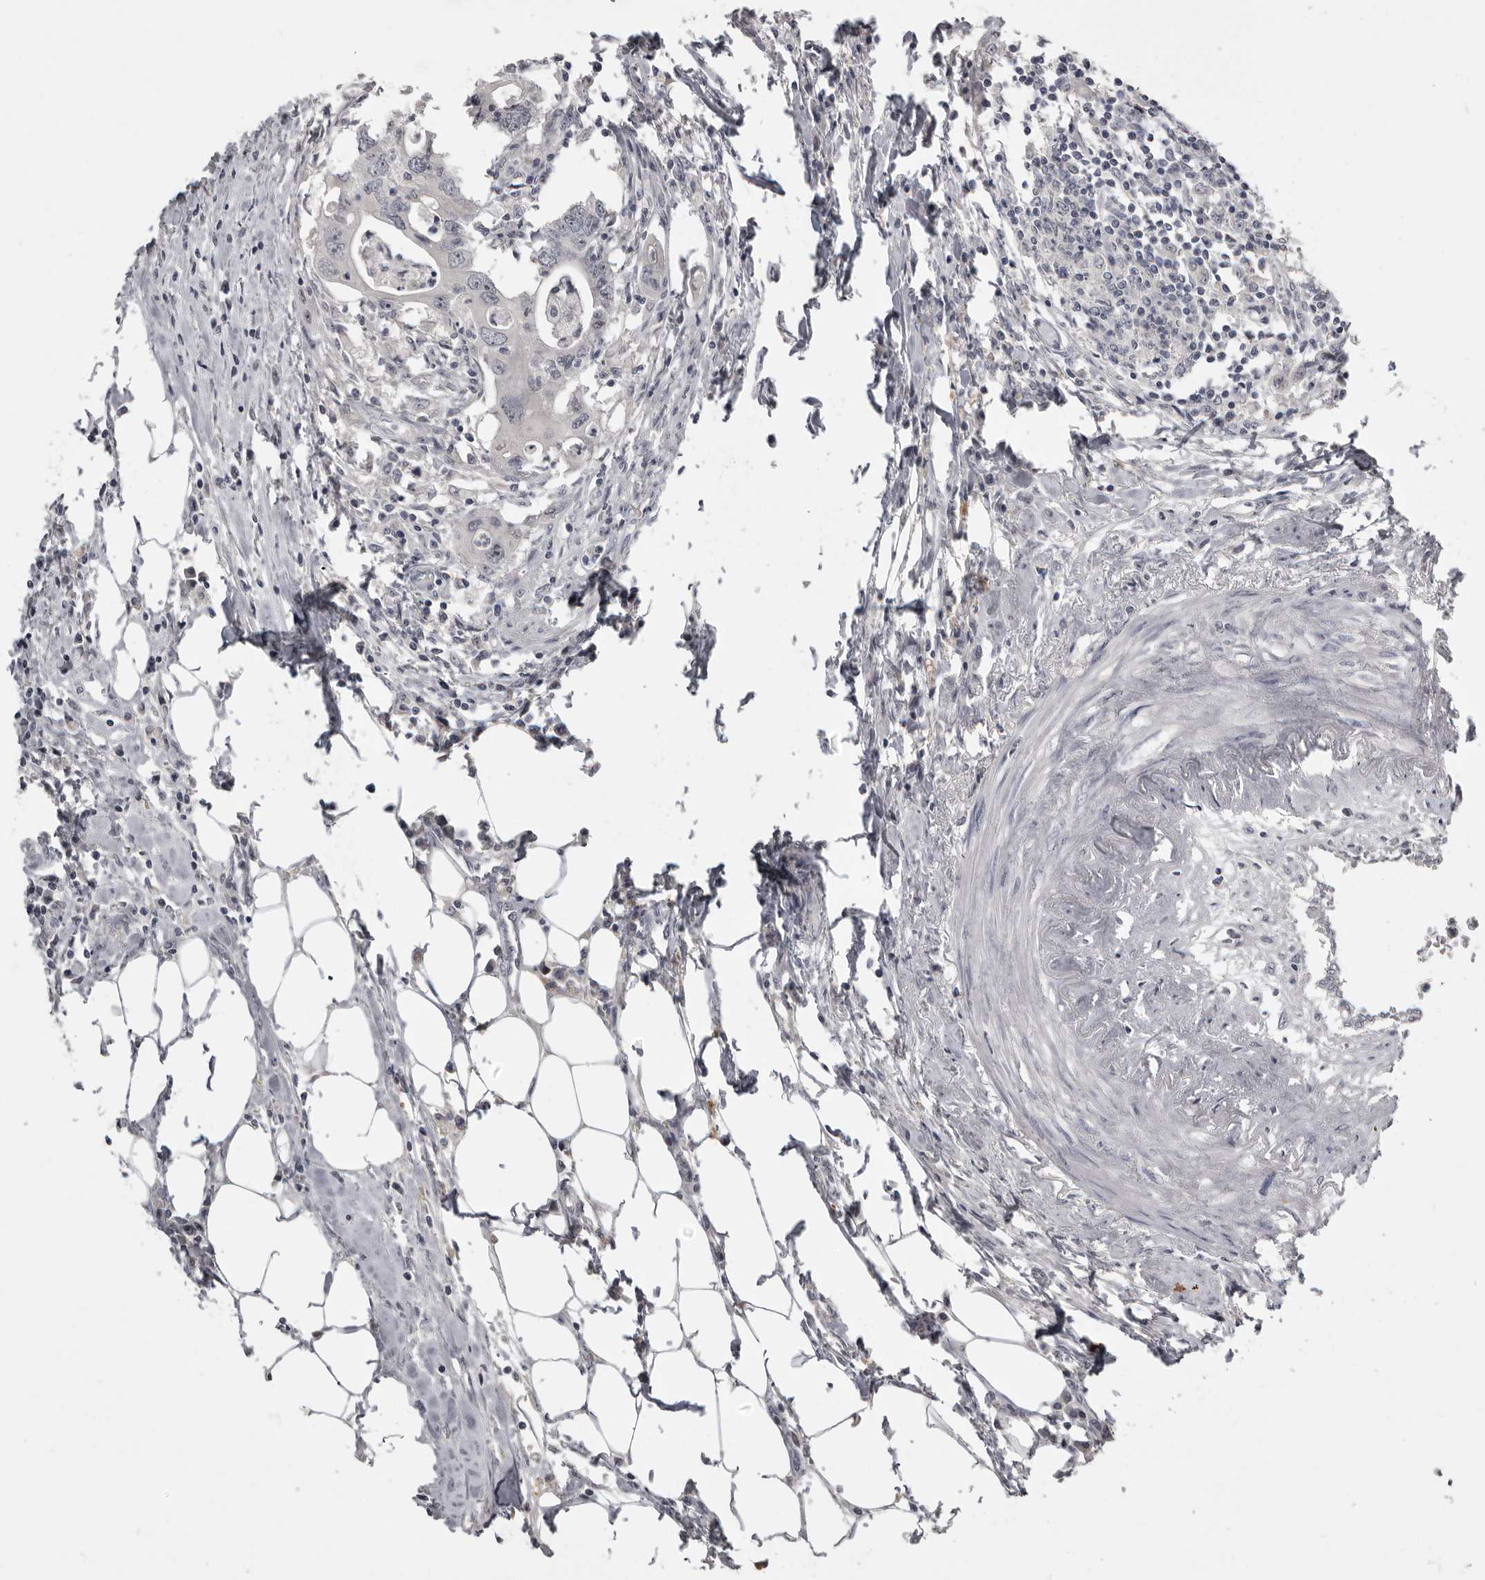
{"staining": {"intensity": "negative", "quantity": "none", "location": "none"}, "tissue": "colorectal cancer", "cell_type": "Tumor cells", "image_type": "cancer", "snomed": [{"axis": "morphology", "description": "Adenocarcinoma, NOS"}, {"axis": "topography", "description": "Colon"}], "caption": "Human colorectal cancer stained for a protein using immunohistochemistry displays no positivity in tumor cells.", "gene": "MRTO4", "patient": {"sex": "male", "age": 71}}